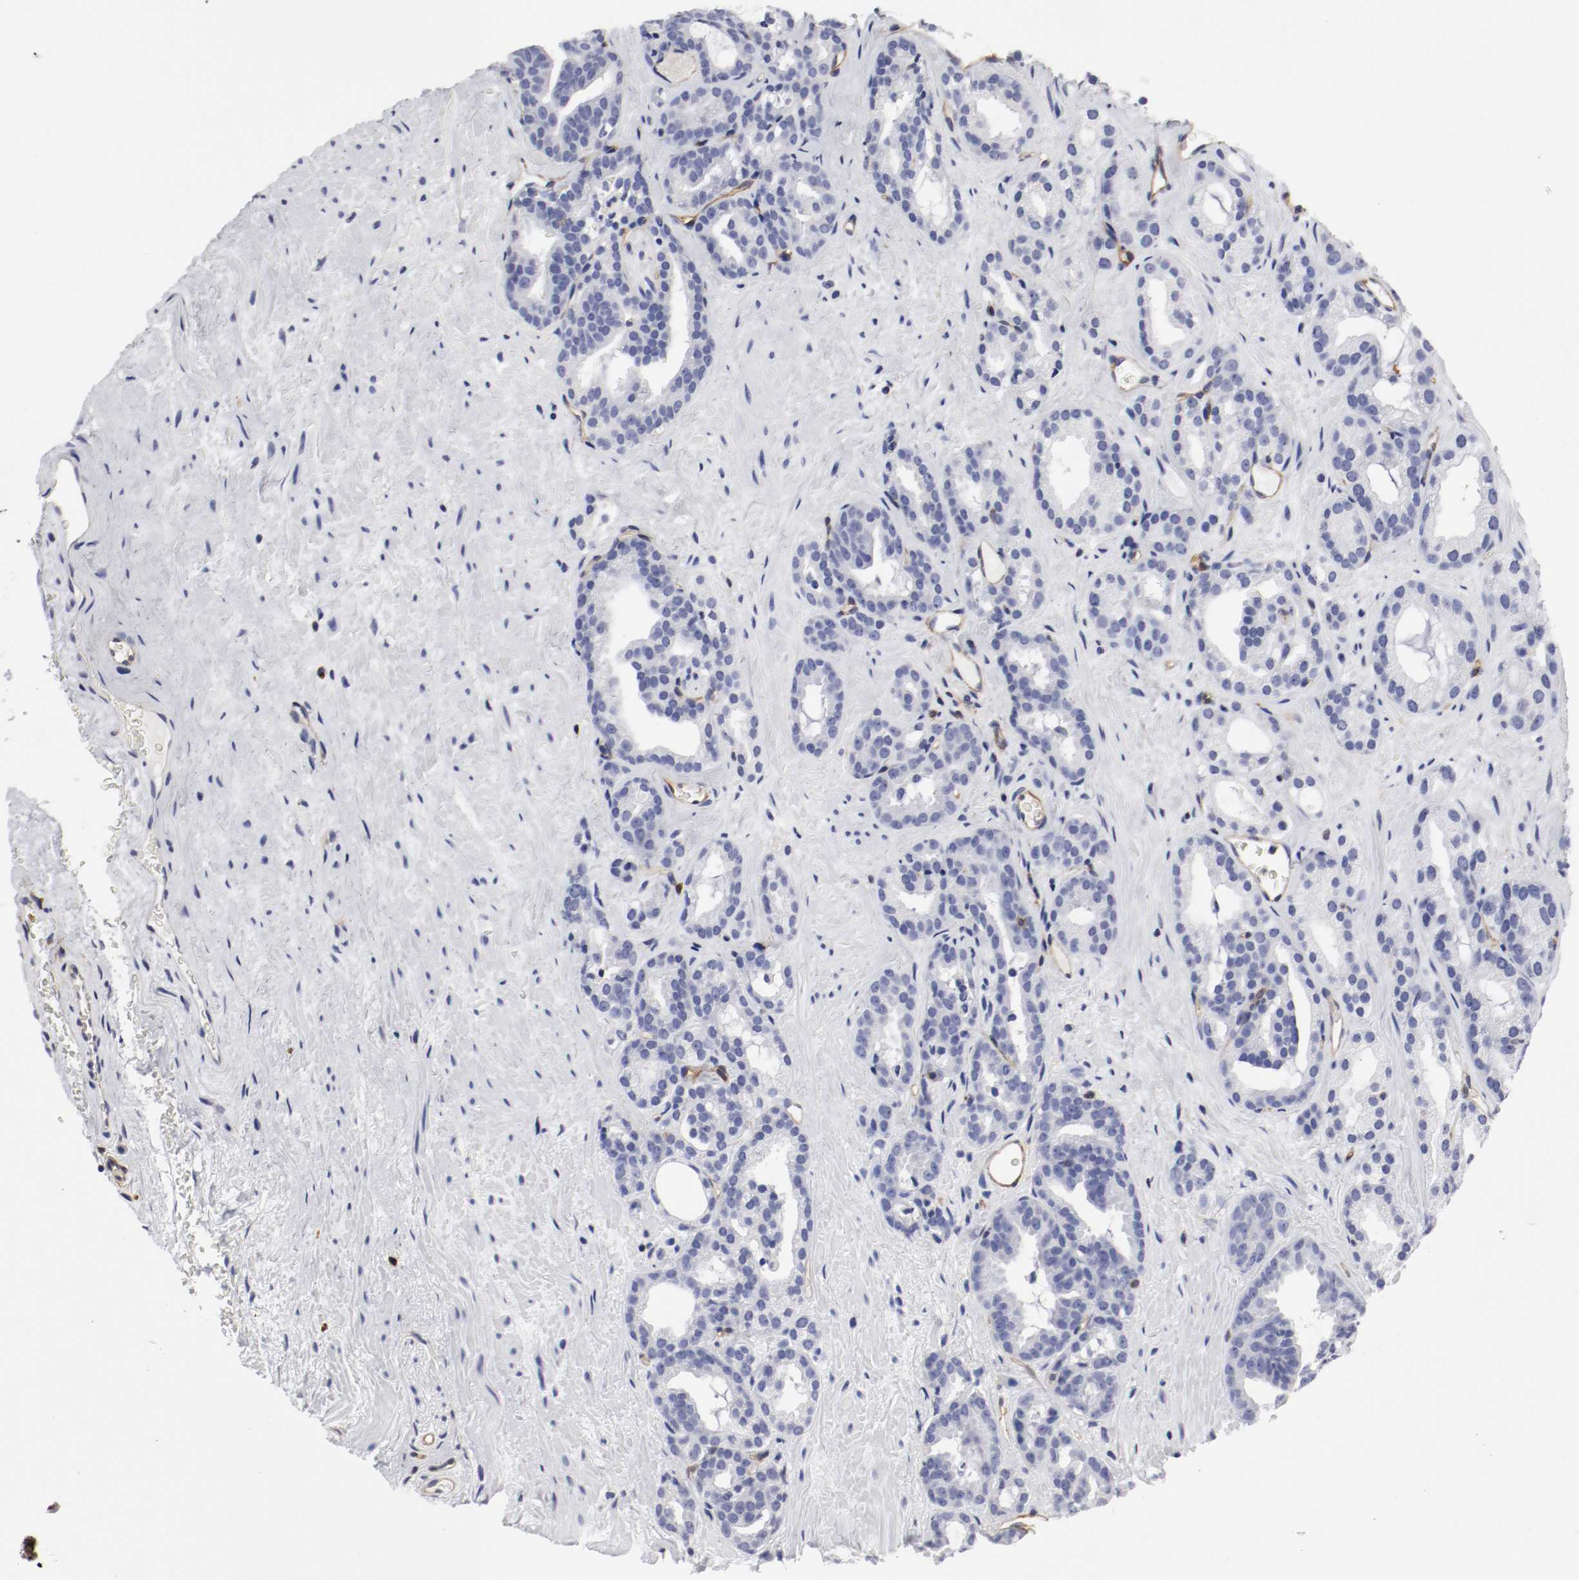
{"staining": {"intensity": "weak", "quantity": "<25%", "location": "cytoplasmic/membranous"}, "tissue": "prostate cancer", "cell_type": "Tumor cells", "image_type": "cancer", "snomed": [{"axis": "morphology", "description": "Adenocarcinoma, Low grade"}, {"axis": "topography", "description": "Prostate"}], "caption": "A high-resolution photomicrograph shows immunohistochemistry staining of prostate adenocarcinoma (low-grade), which reveals no significant expression in tumor cells.", "gene": "IFITM1", "patient": {"sex": "male", "age": 63}}